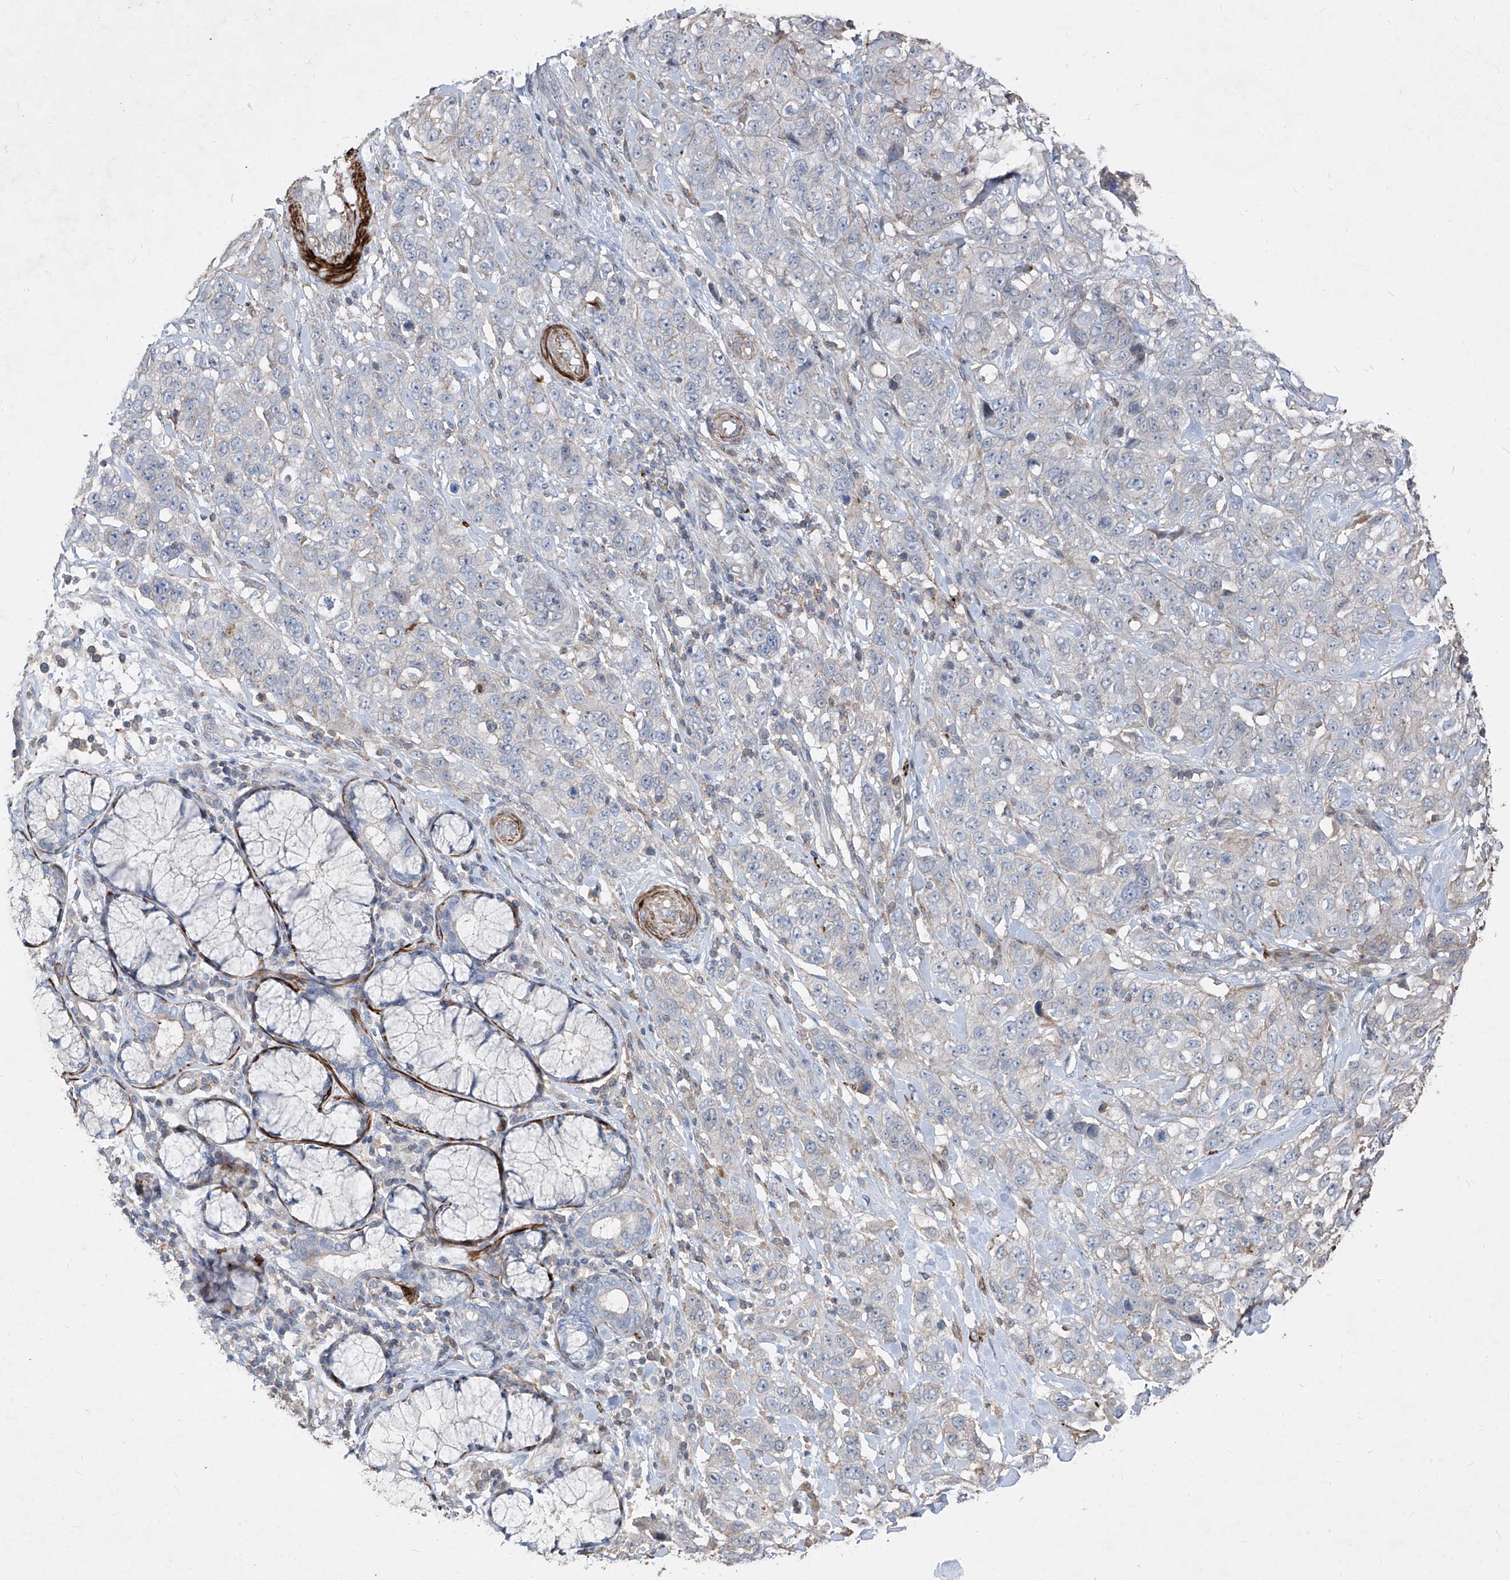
{"staining": {"intensity": "negative", "quantity": "none", "location": "none"}, "tissue": "stomach cancer", "cell_type": "Tumor cells", "image_type": "cancer", "snomed": [{"axis": "morphology", "description": "Adenocarcinoma, NOS"}, {"axis": "topography", "description": "Stomach"}], "caption": "Immunohistochemistry (IHC) image of neoplastic tissue: human adenocarcinoma (stomach) stained with DAB demonstrates no significant protein positivity in tumor cells. Nuclei are stained in blue.", "gene": "UFD1", "patient": {"sex": "male", "age": 48}}